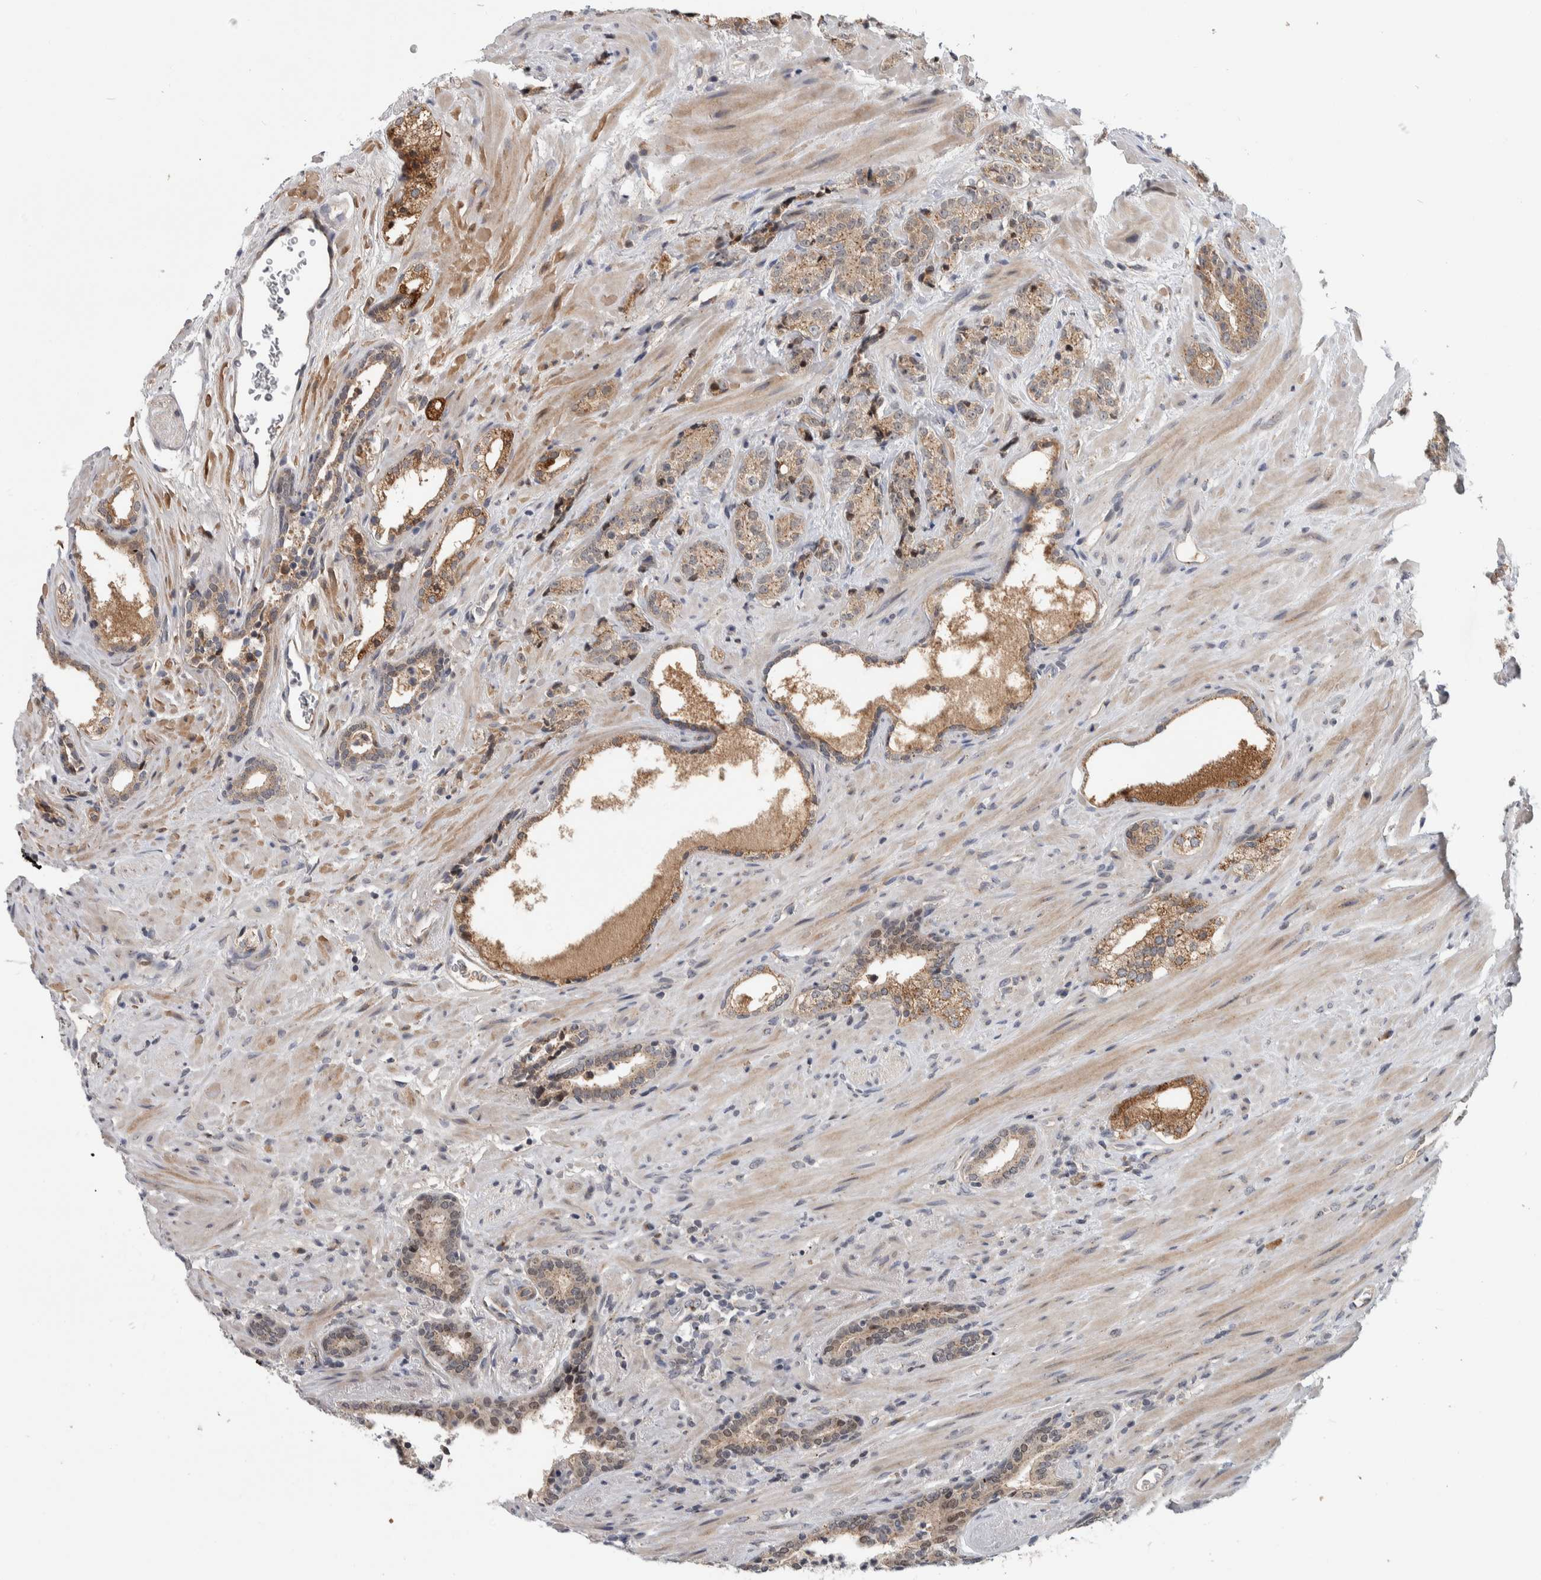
{"staining": {"intensity": "weak", "quantity": ">75%", "location": "cytoplasmic/membranous"}, "tissue": "prostate cancer", "cell_type": "Tumor cells", "image_type": "cancer", "snomed": [{"axis": "morphology", "description": "Adenocarcinoma, High grade"}, {"axis": "topography", "description": "Prostate"}], "caption": "Prostate adenocarcinoma (high-grade) tissue demonstrates weak cytoplasmic/membranous expression in approximately >75% of tumor cells, visualized by immunohistochemistry. The staining was performed using DAB (3,3'-diaminobenzidine) to visualize the protein expression in brown, while the nuclei were stained in blue with hematoxylin (Magnification: 20x).", "gene": "MSL1", "patient": {"sex": "male", "age": 71}}